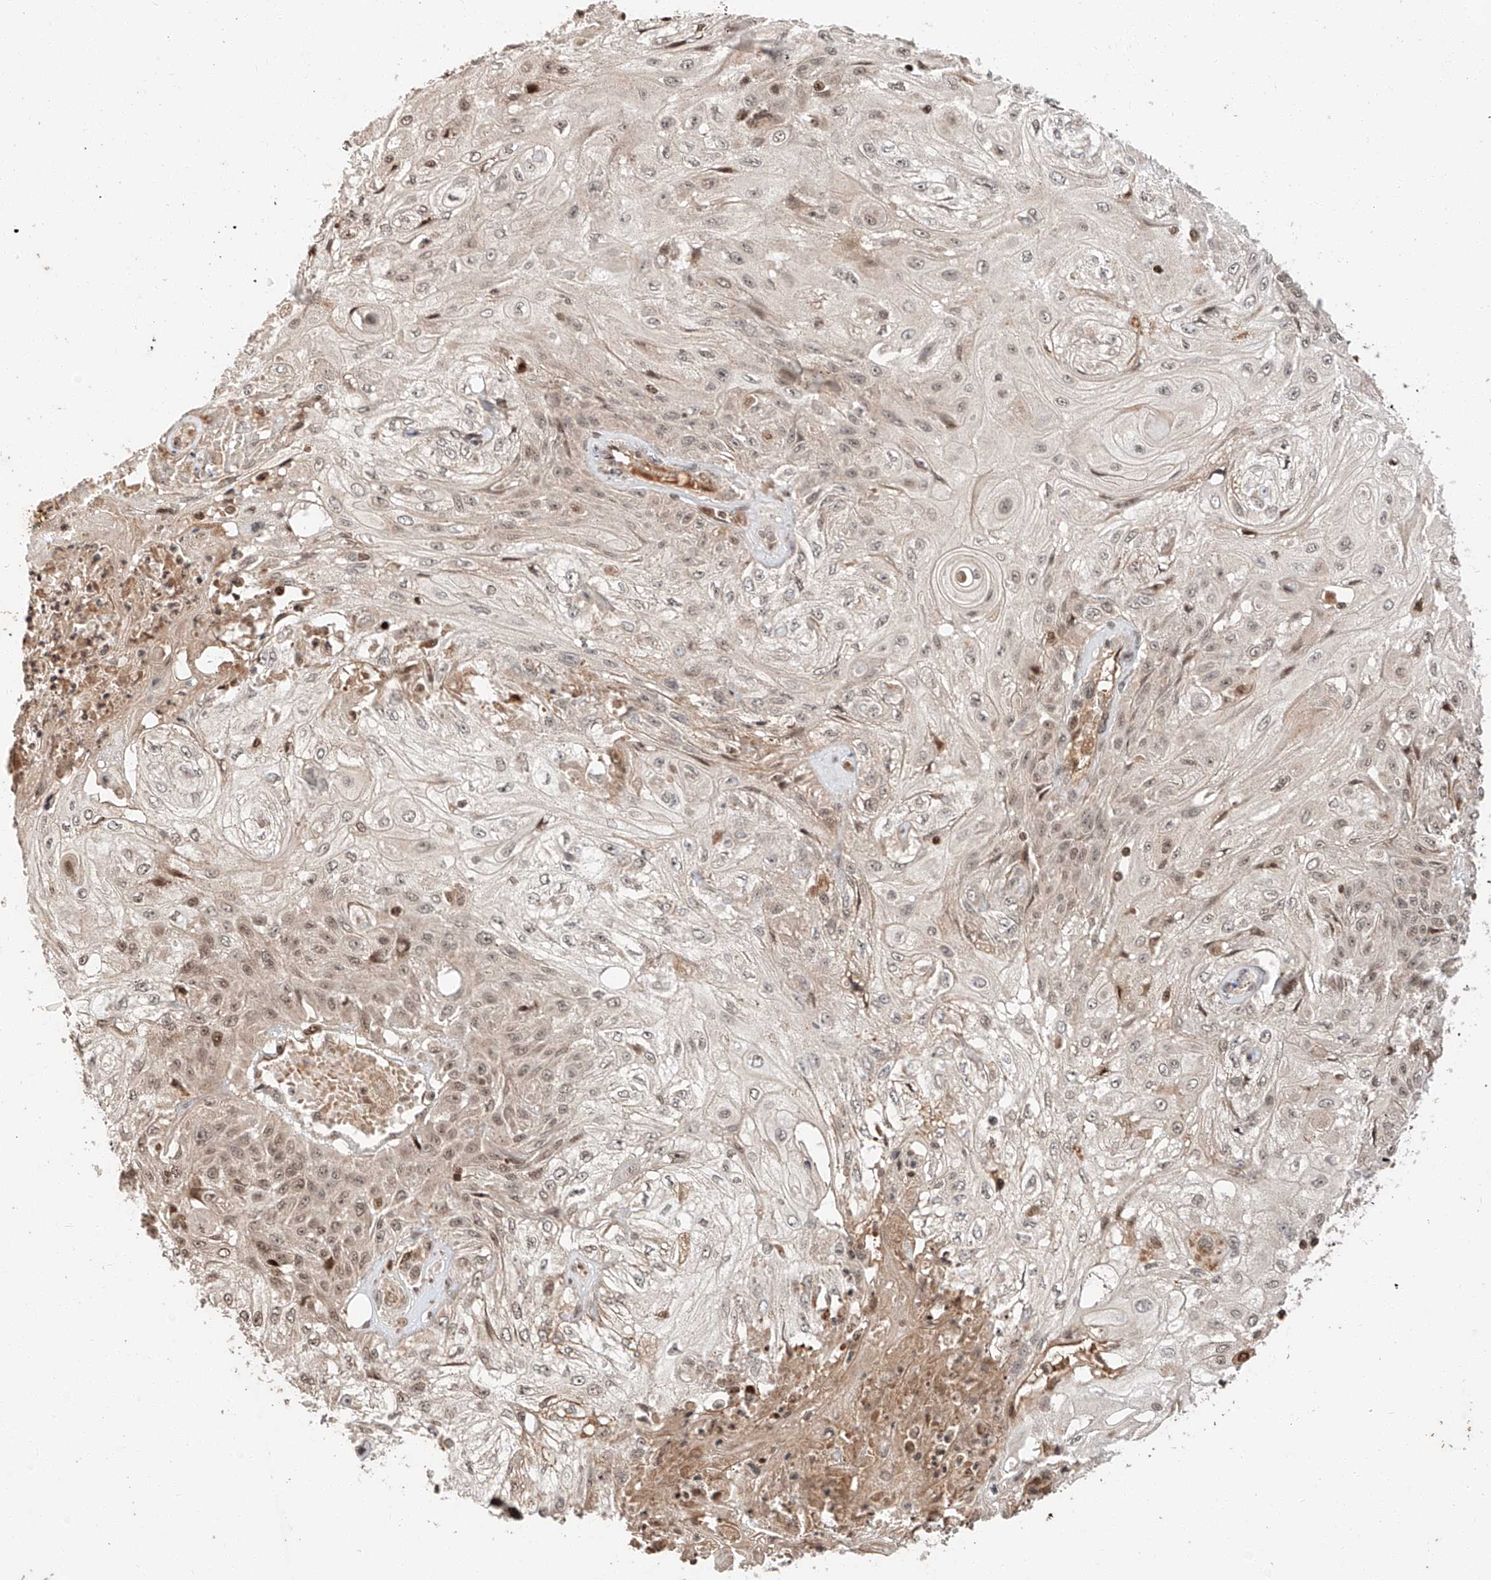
{"staining": {"intensity": "weak", "quantity": ">75%", "location": "nuclear"}, "tissue": "skin cancer", "cell_type": "Tumor cells", "image_type": "cancer", "snomed": [{"axis": "morphology", "description": "Squamous cell carcinoma, NOS"}, {"axis": "morphology", "description": "Squamous cell carcinoma, metastatic, NOS"}, {"axis": "topography", "description": "Skin"}, {"axis": "topography", "description": "Lymph node"}], "caption": "Immunohistochemical staining of skin cancer (metastatic squamous cell carcinoma) demonstrates low levels of weak nuclear expression in about >75% of tumor cells. (IHC, brightfield microscopy, high magnification).", "gene": "ARHGAP33", "patient": {"sex": "male", "age": 75}}